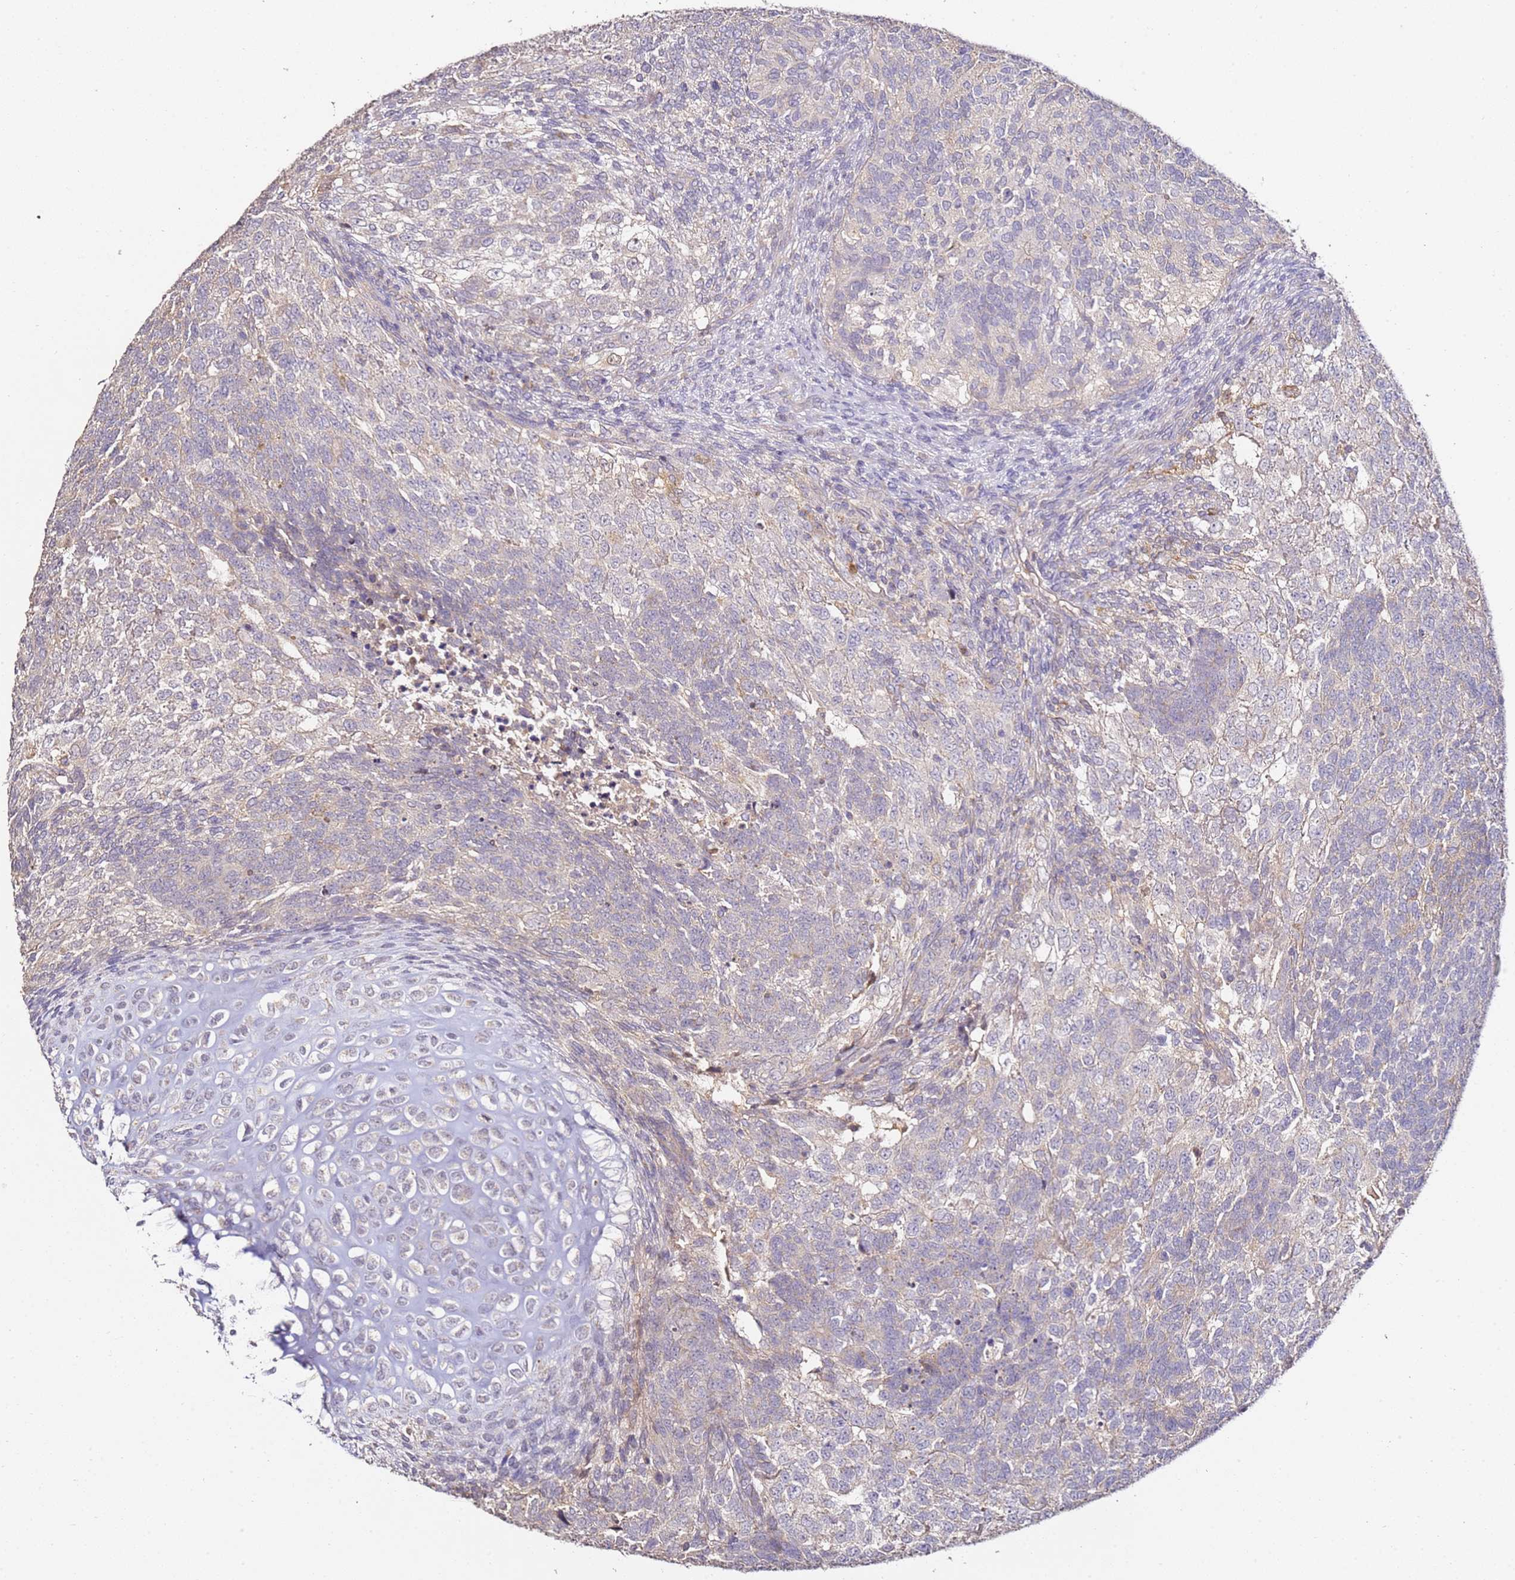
{"staining": {"intensity": "negative", "quantity": "none", "location": "none"}, "tissue": "testis cancer", "cell_type": "Tumor cells", "image_type": "cancer", "snomed": [{"axis": "morphology", "description": "Carcinoma, Embryonal, NOS"}, {"axis": "topography", "description": "Testis"}], "caption": "The IHC histopathology image has no significant expression in tumor cells of testis embryonal carcinoma tissue.", "gene": "OR2B11", "patient": {"sex": "male", "age": 23}}